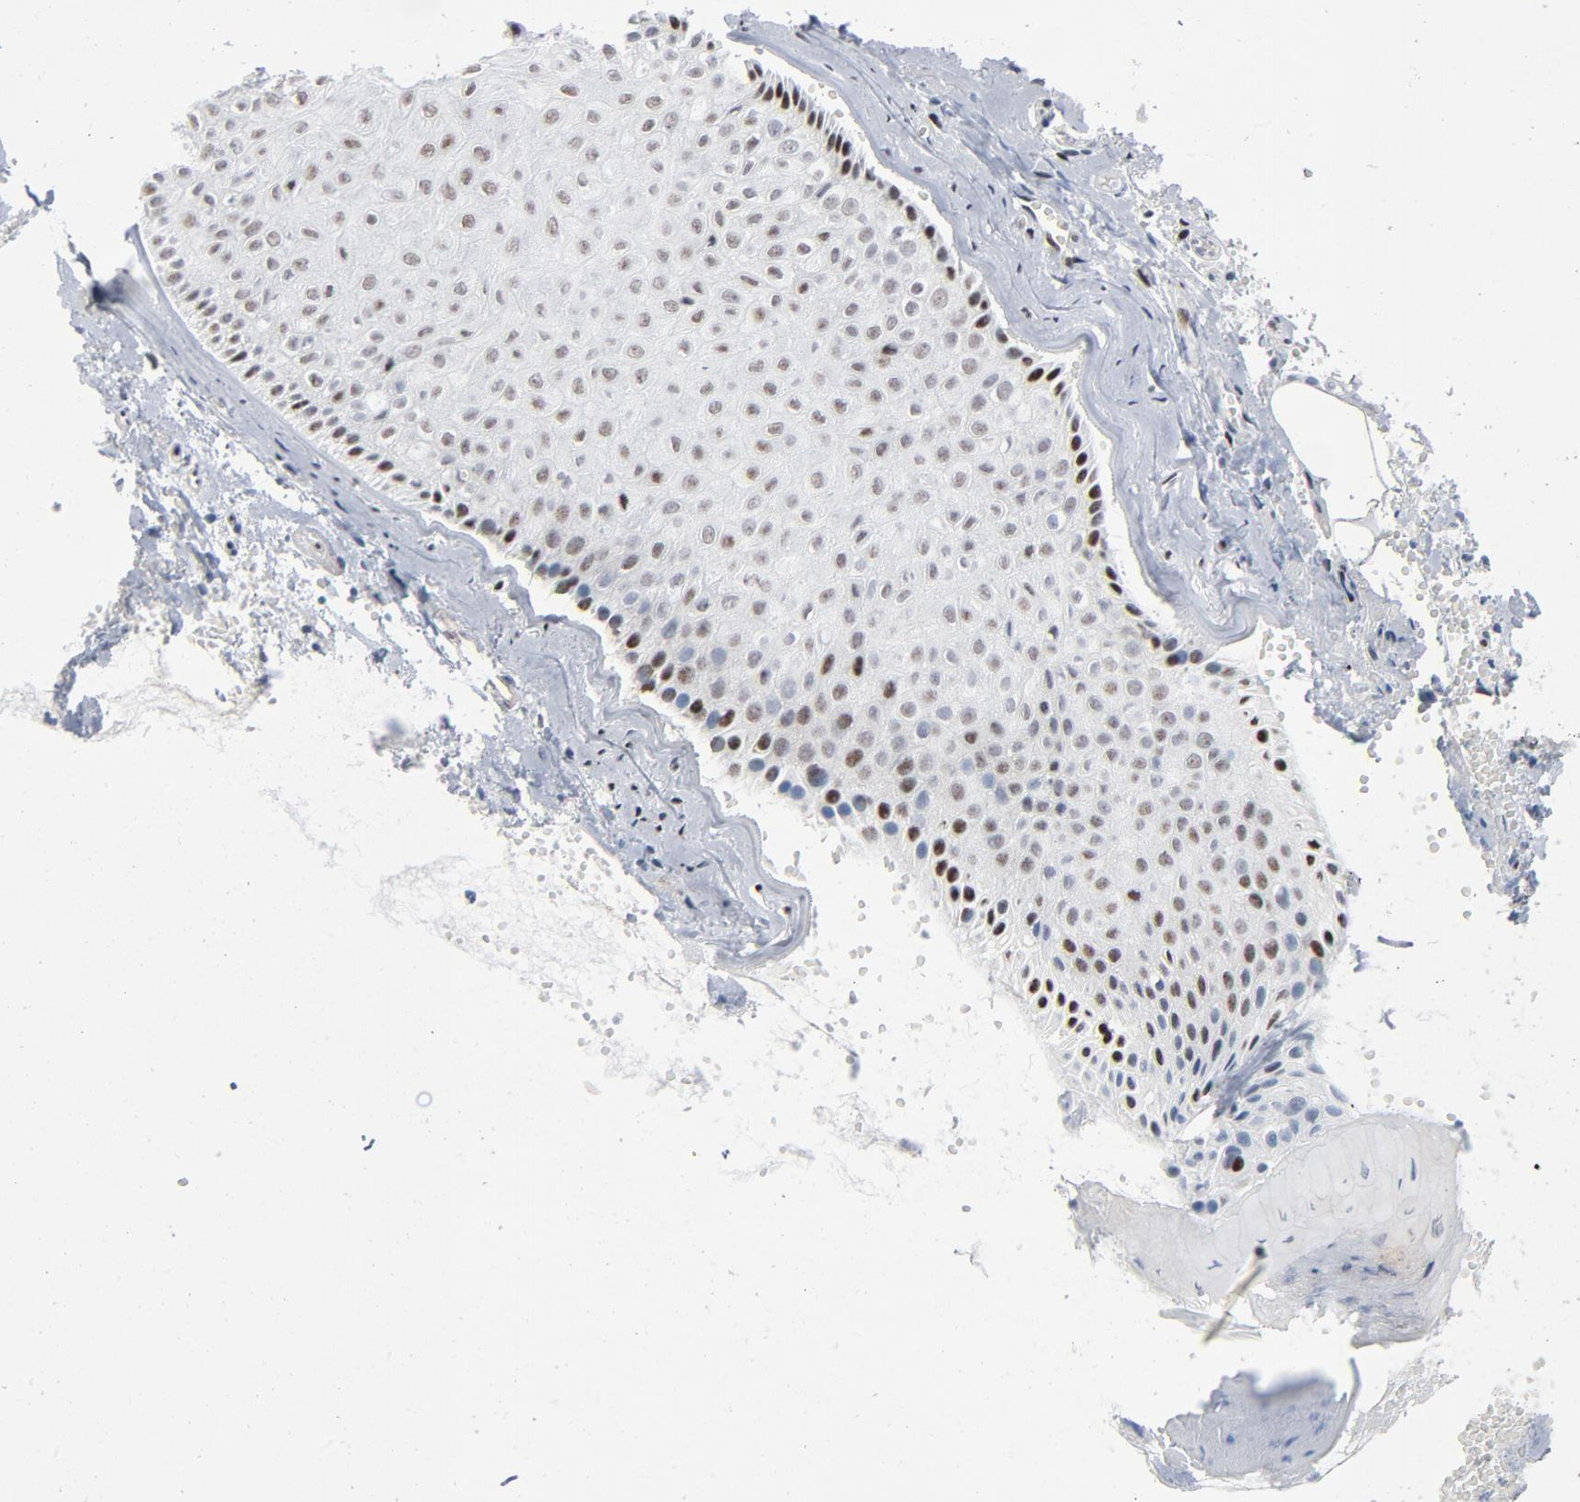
{"staining": {"intensity": "moderate", "quantity": ">75%", "location": "nuclear"}, "tissue": "skin cancer", "cell_type": "Tumor cells", "image_type": "cancer", "snomed": [{"axis": "morphology", "description": "Basal cell carcinoma"}, {"axis": "topography", "description": "Skin"}], "caption": "DAB immunohistochemical staining of human basal cell carcinoma (skin) exhibits moderate nuclear protein staining in approximately >75% of tumor cells.", "gene": "HSF1", "patient": {"sex": "male", "age": 84}}